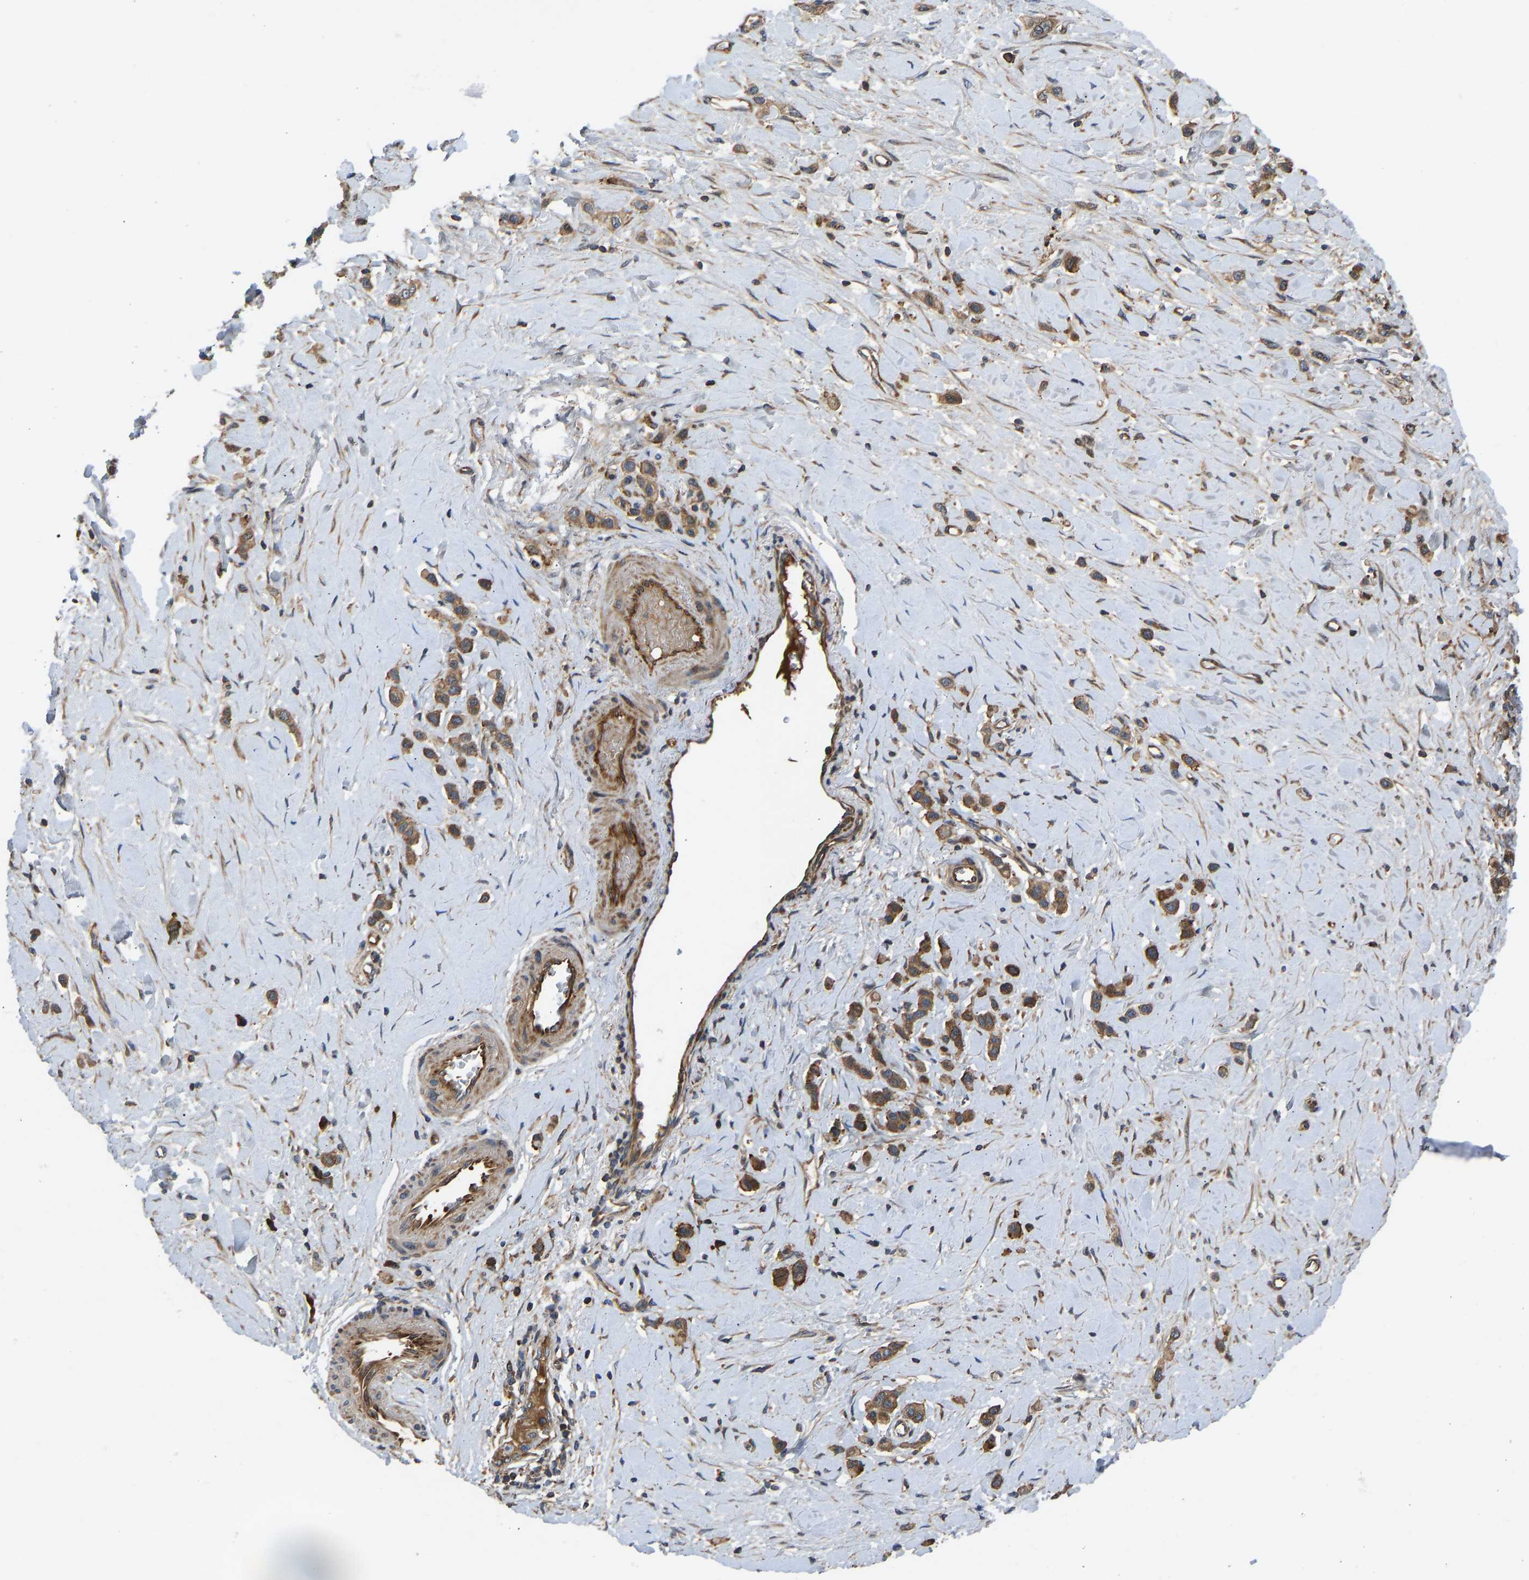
{"staining": {"intensity": "moderate", "quantity": ">75%", "location": "cytoplasmic/membranous"}, "tissue": "stomach cancer", "cell_type": "Tumor cells", "image_type": "cancer", "snomed": [{"axis": "morphology", "description": "Adenocarcinoma, NOS"}, {"axis": "topography", "description": "Stomach"}], "caption": "Tumor cells exhibit medium levels of moderate cytoplasmic/membranous positivity in about >75% of cells in human stomach cancer.", "gene": "RASGRF2", "patient": {"sex": "female", "age": 65}}